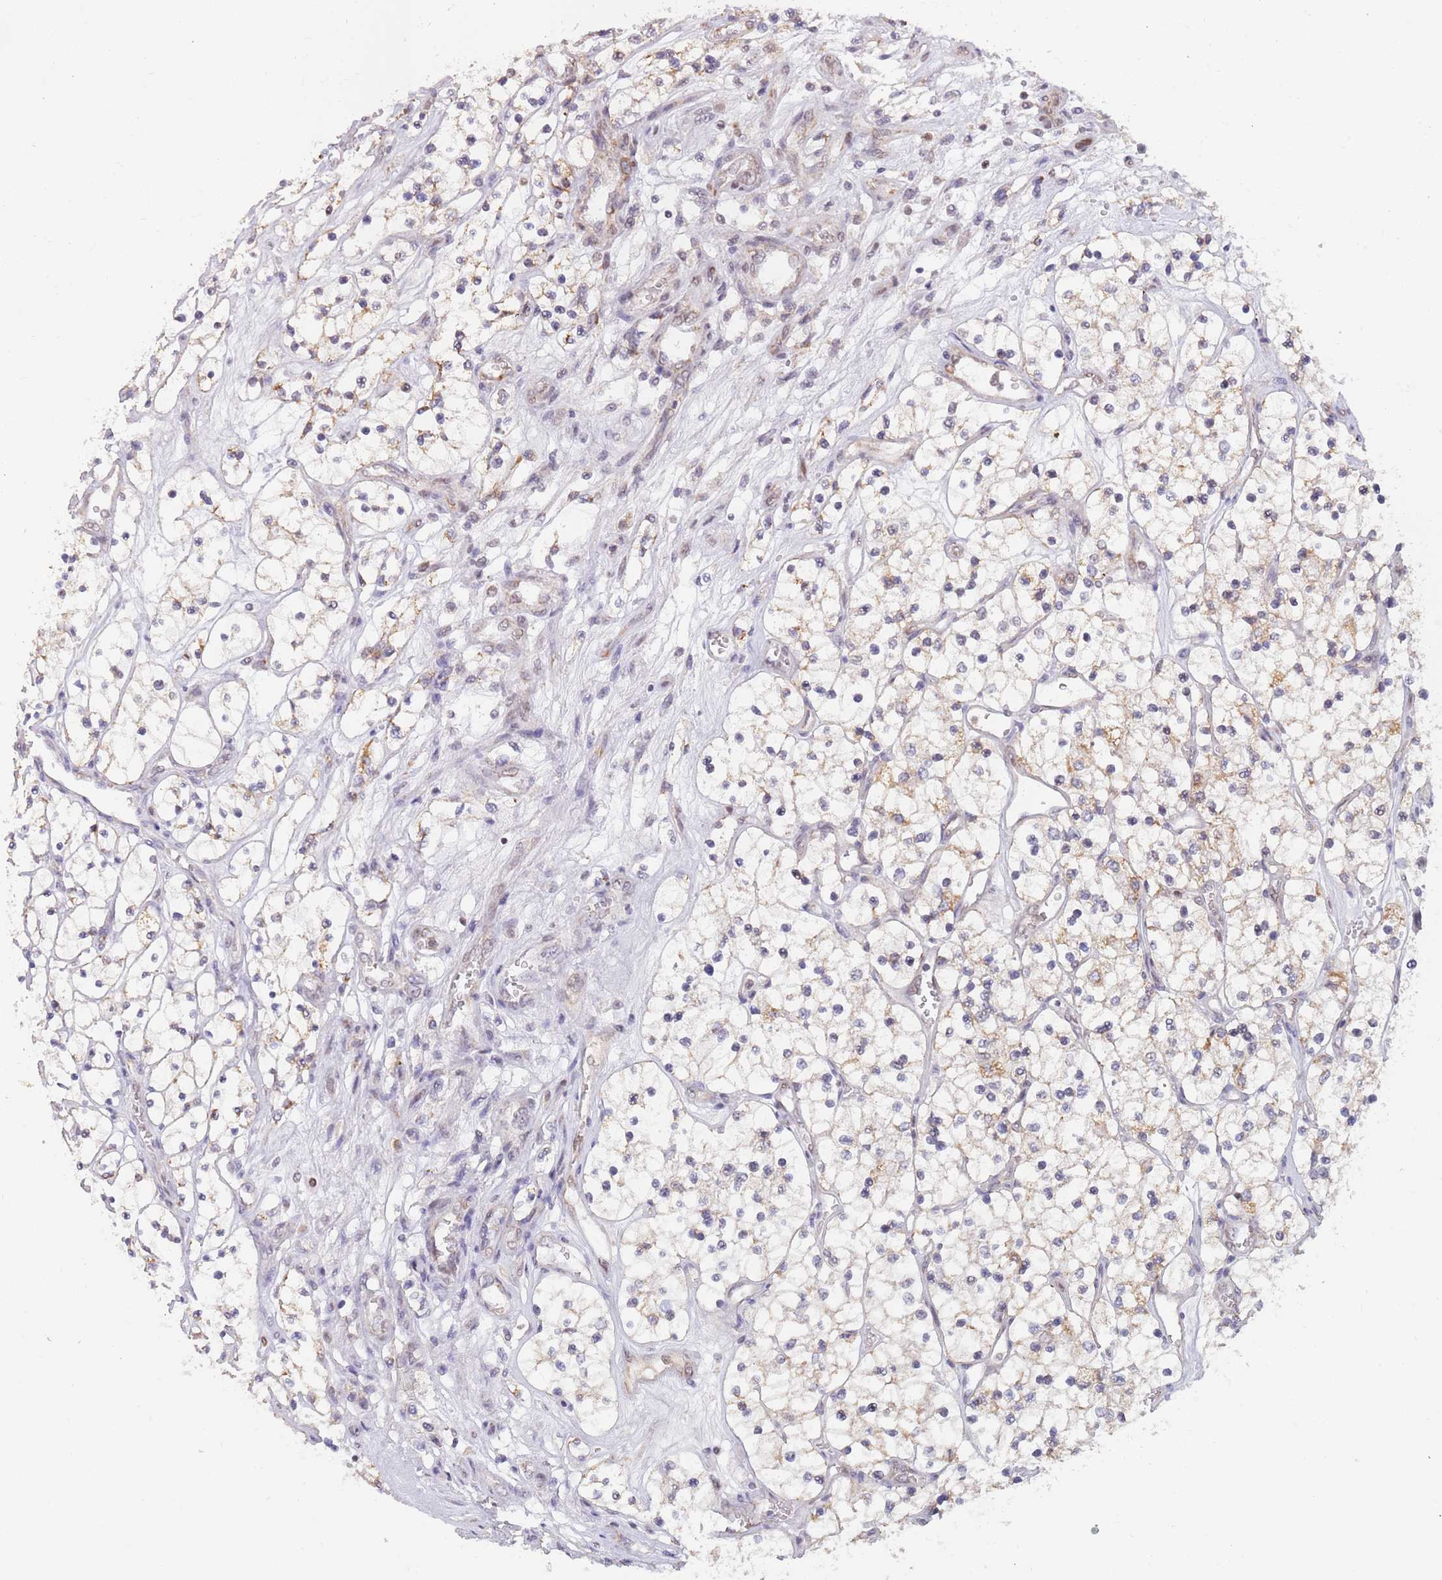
{"staining": {"intensity": "weak", "quantity": "<25%", "location": "cytoplasmic/membranous"}, "tissue": "renal cancer", "cell_type": "Tumor cells", "image_type": "cancer", "snomed": [{"axis": "morphology", "description": "Adenocarcinoma, NOS"}, {"axis": "topography", "description": "Kidney"}], "caption": "High magnification brightfield microscopy of adenocarcinoma (renal) stained with DAB (3,3'-diaminobenzidine) (brown) and counterstained with hematoxylin (blue): tumor cells show no significant staining. (Brightfield microscopy of DAB immunohistochemistry at high magnification).", "gene": "TIMM13", "patient": {"sex": "female", "age": 69}}